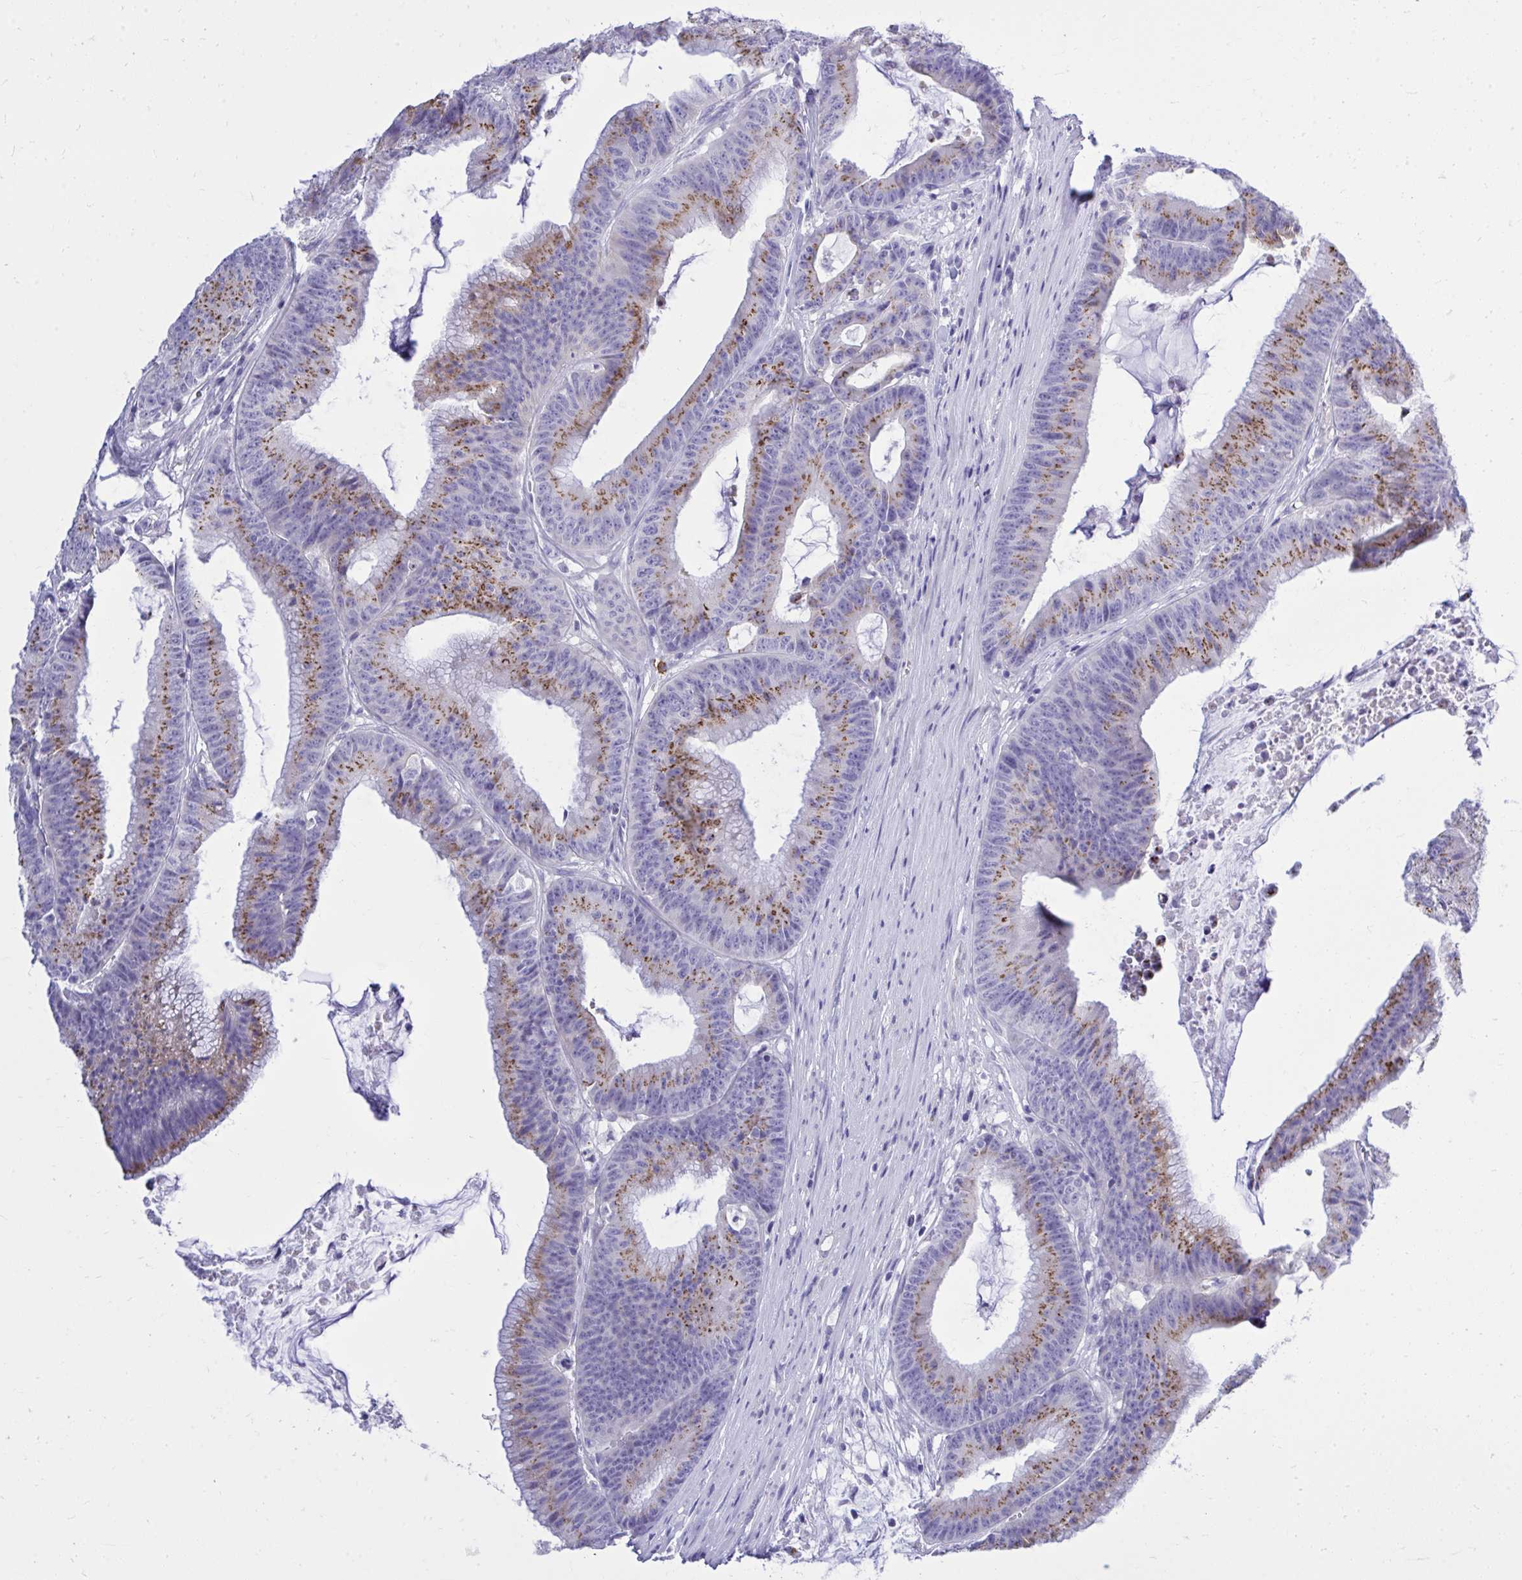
{"staining": {"intensity": "moderate", "quantity": "25%-75%", "location": "cytoplasmic/membranous"}, "tissue": "colorectal cancer", "cell_type": "Tumor cells", "image_type": "cancer", "snomed": [{"axis": "morphology", "description": "Adenocarcinoma, NOS"}, {"axis": "topography", "description": "Colon"}], "caption": "High-power microscopy captured an IHC image of adenocarcinoma (colorectal), revealing moderate cytoplasmic/membranous expression in about 25%-75% of tumor cells.", "gene": "PSD", "patient": {"sex": "female", "age": 78}}